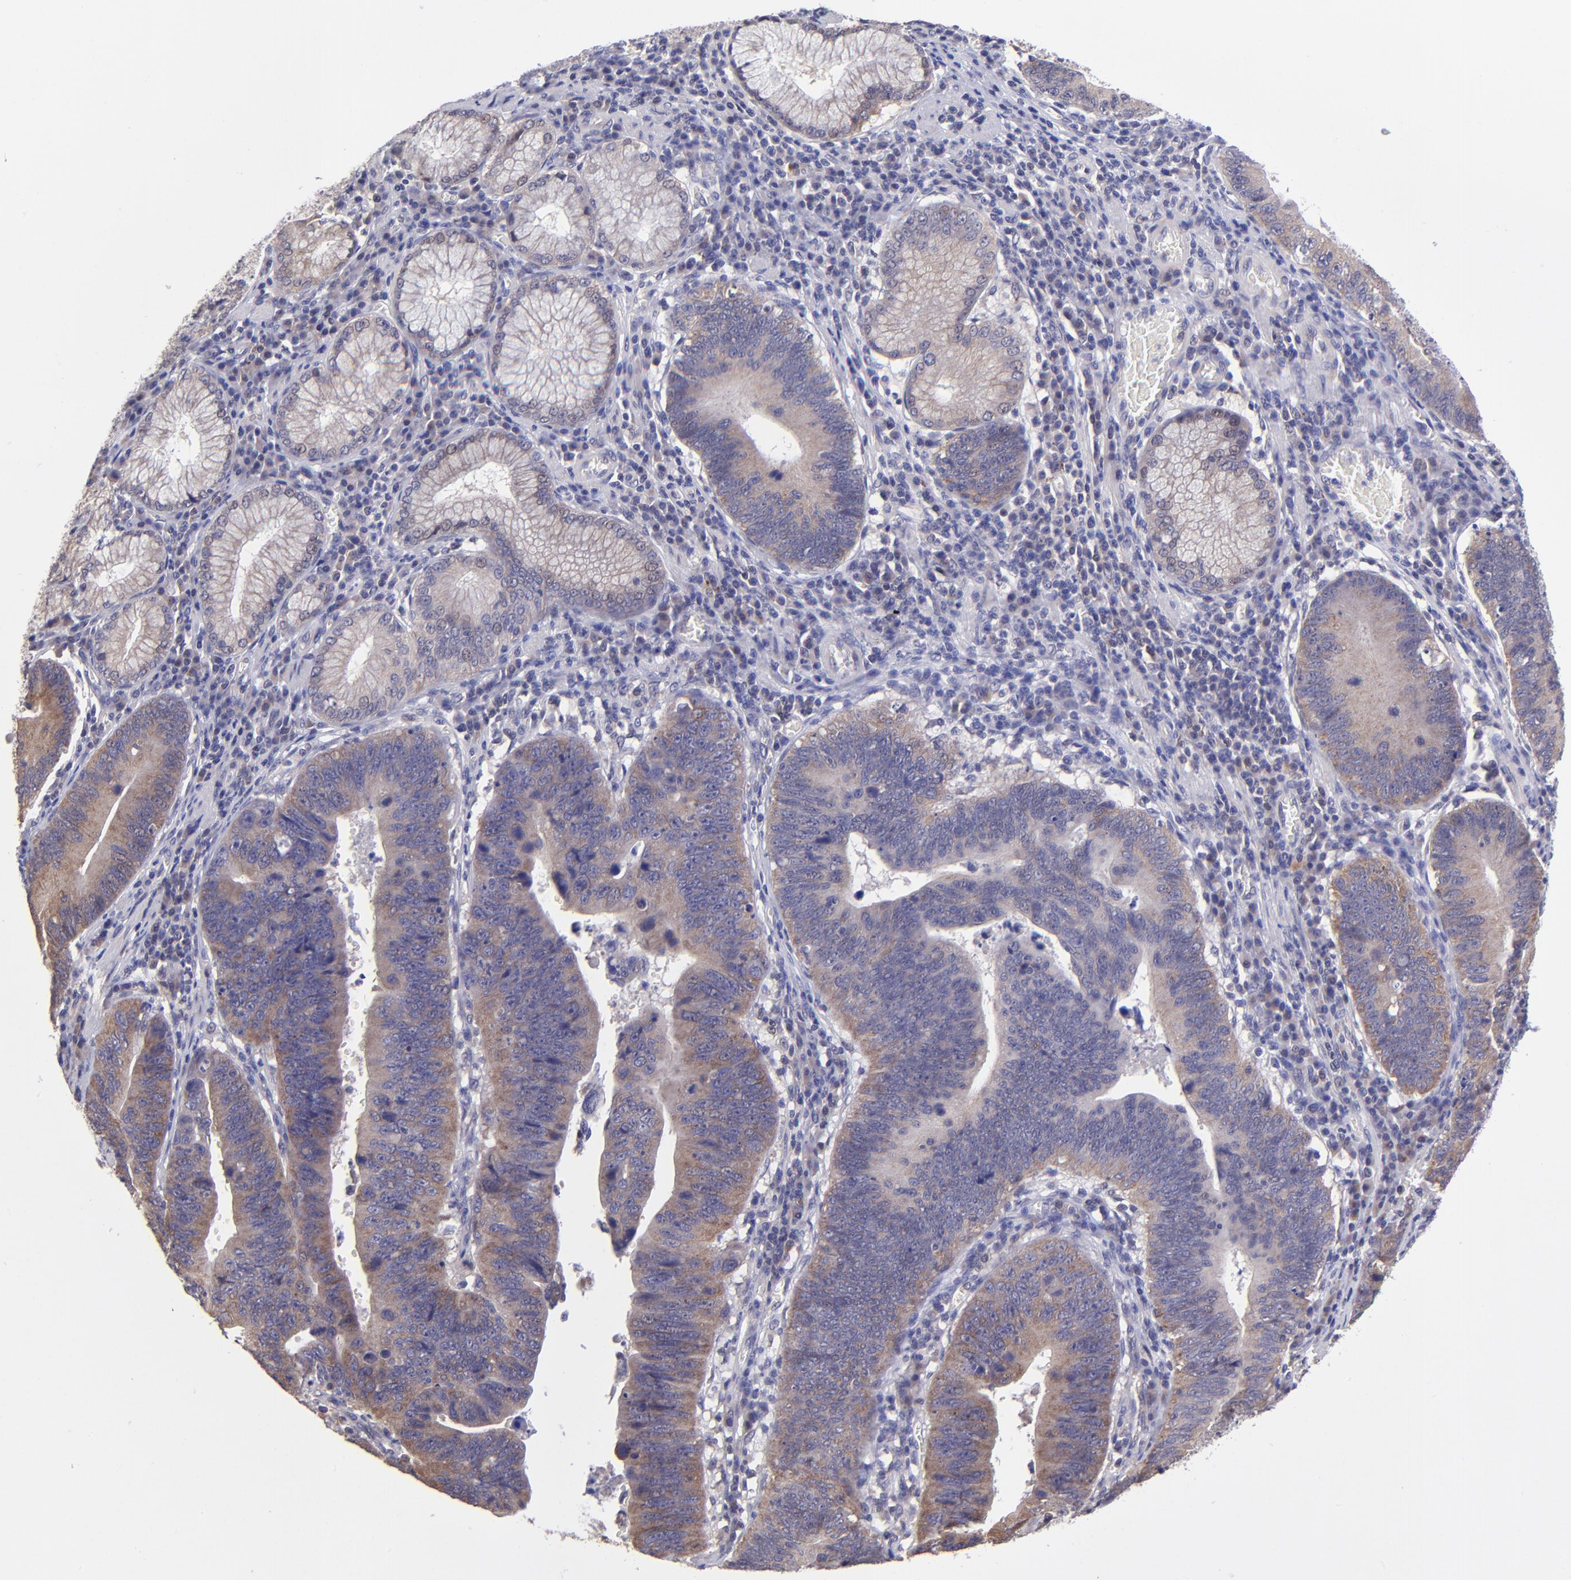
{"staining": {"intensity": "weak", "quantity": ">75%", "location": "cytoplasmic/membranous"}, "tissue": "stomach cancer", "cell_type": "Tumor cells", "image_type": "cancer", "snomed": [{"axis": "morphology", "description": "Adenocarcinoma, NOS"}, {"axis": "topography", "description": "Stomach"}], "caption": "Protein expression analysis of human stomach cancer reveals weak cytoplasmic/membranous expression in about >75% of tumor cells.", "gene": "NSF", "patient": {"sex": "male", "age": 59}}